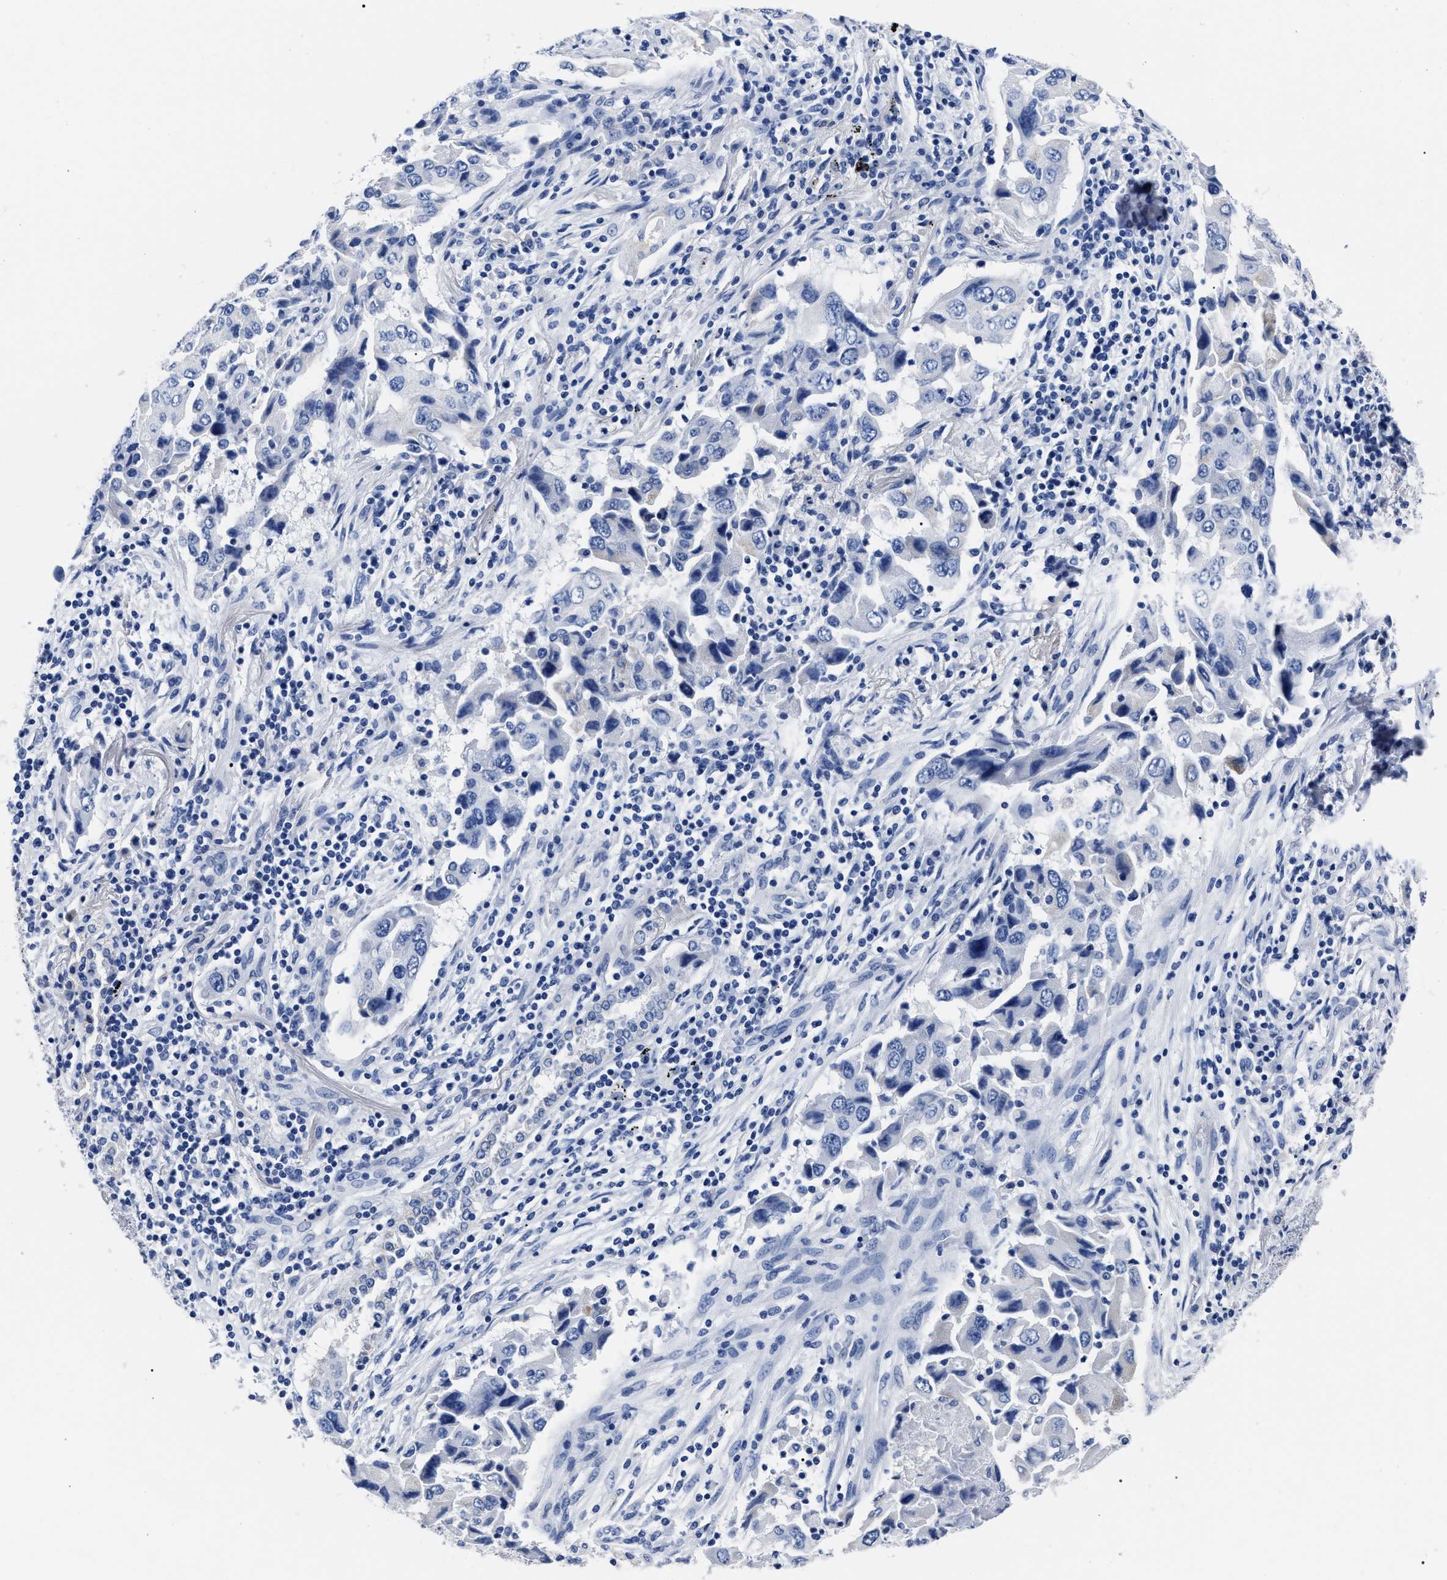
{"staining": {"intensity": "negative", "quantity": "none", "location": "none"}, "tissue": "lung cancer", "cell_type": "Tumor cells", "image_type": "cancer", "snomed": [{"axis": "morphology", "description": "Adenocarcinoma, NOS"}, {"axis": "topography", "description": "Lung"}], "caption": "Immunohistochemistry photomicrograph of human lung cancer stained for a protein (brown), which demonstrates no positivity in tumor cells.", "gene": "ALPG", "patient": {"sex": "female", "age": 65}}